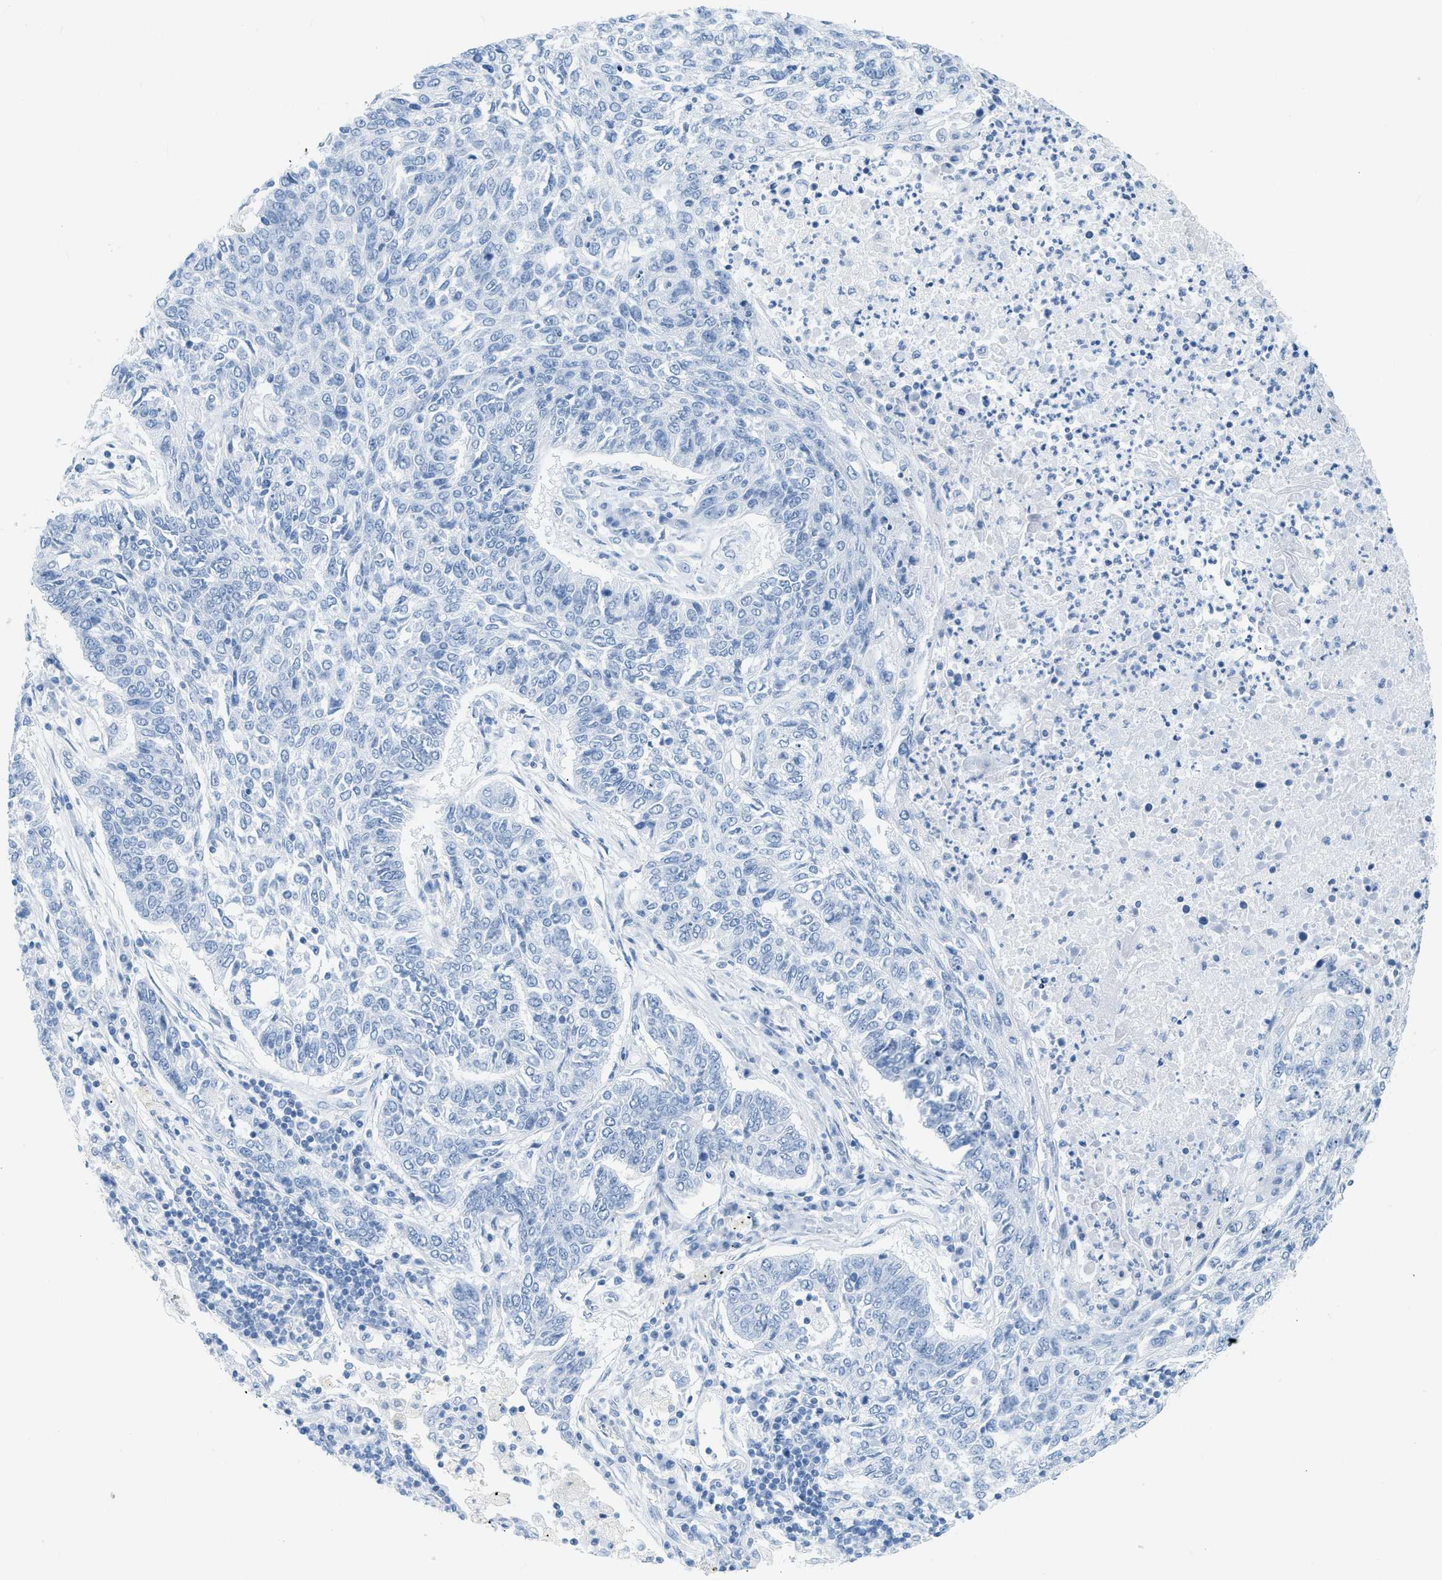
{"staining": {"intensity": "negative", "quantity": "none", "location": "none"}, "tissue": "lung cancer", "cell_type": "Tumor cells", "image_type": "cancer", "snomed": [{"axis": "morphology", "description": "Normal tissue, NOS"}, {"axis": "morphology", "description": "Squamous cell carcinoma, NOS"}, {"axis": "topography", "description": "Cartilage tissue"}, {"axis": "topography", "description": "Bronchus"}, {"axis": "topography", "description": "Lung"}], "caption": "Tumor cells are negative for brown protein staining in lung cancer.", "gene": "DES", "patient": {"sex": "female", "age": 49}}